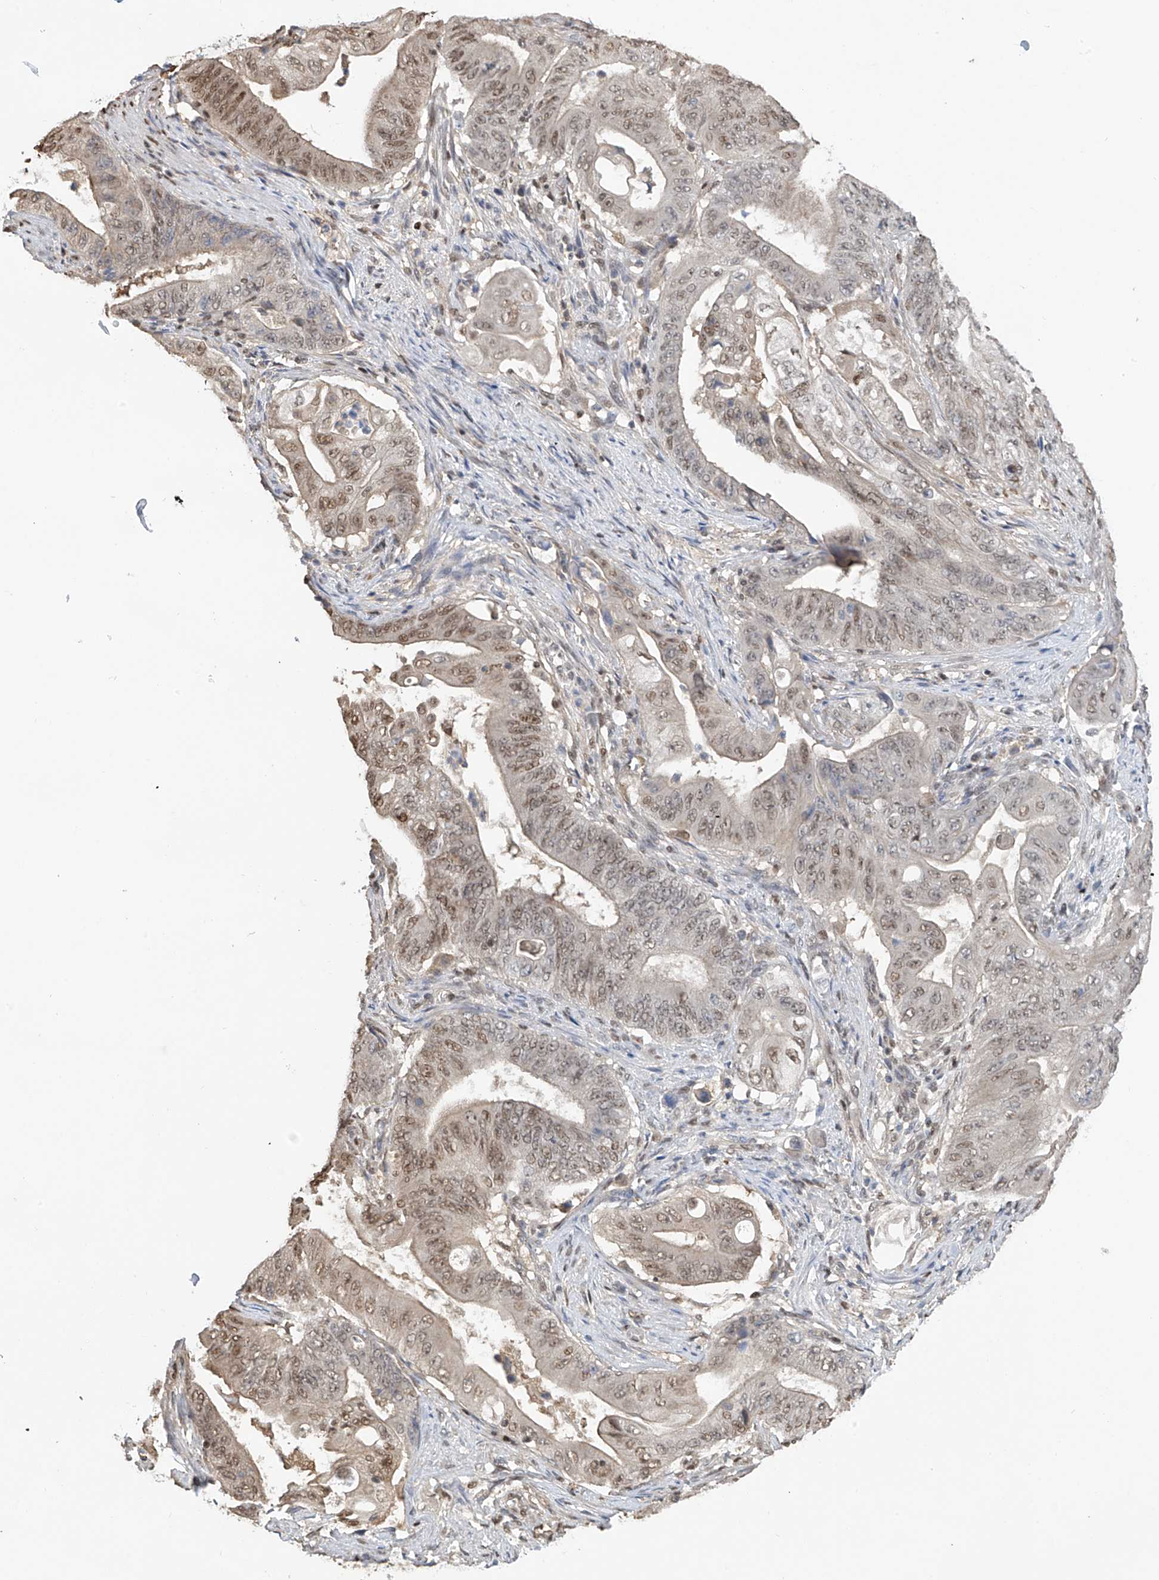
{"staining": {"intensity": "weak", "quantity": "25%-75%", "location": "nuclear"}, "tissue": "stomach cancer", "cell_type": "Tumor cells", "image_type": "cancer", "snomed": [{"axis": "morphology", "description": "Adenocarcinoma, NOS"}, {"axis": "topography", "description": "Stomach"}], "caption": "Protein staining by immunohistochemistry shows weak nuclear positivity in about 25%-75% of tumor cells in stomach cancer (adenocarcinoma). Using DAB (3,3'-diaminobenzidine) (brown) and hematoxylin (blue) stains, captured at high magnification using brightfield microscopy.", "gene": "PMM1", "patient": {"sex": "female", "age": 73}}